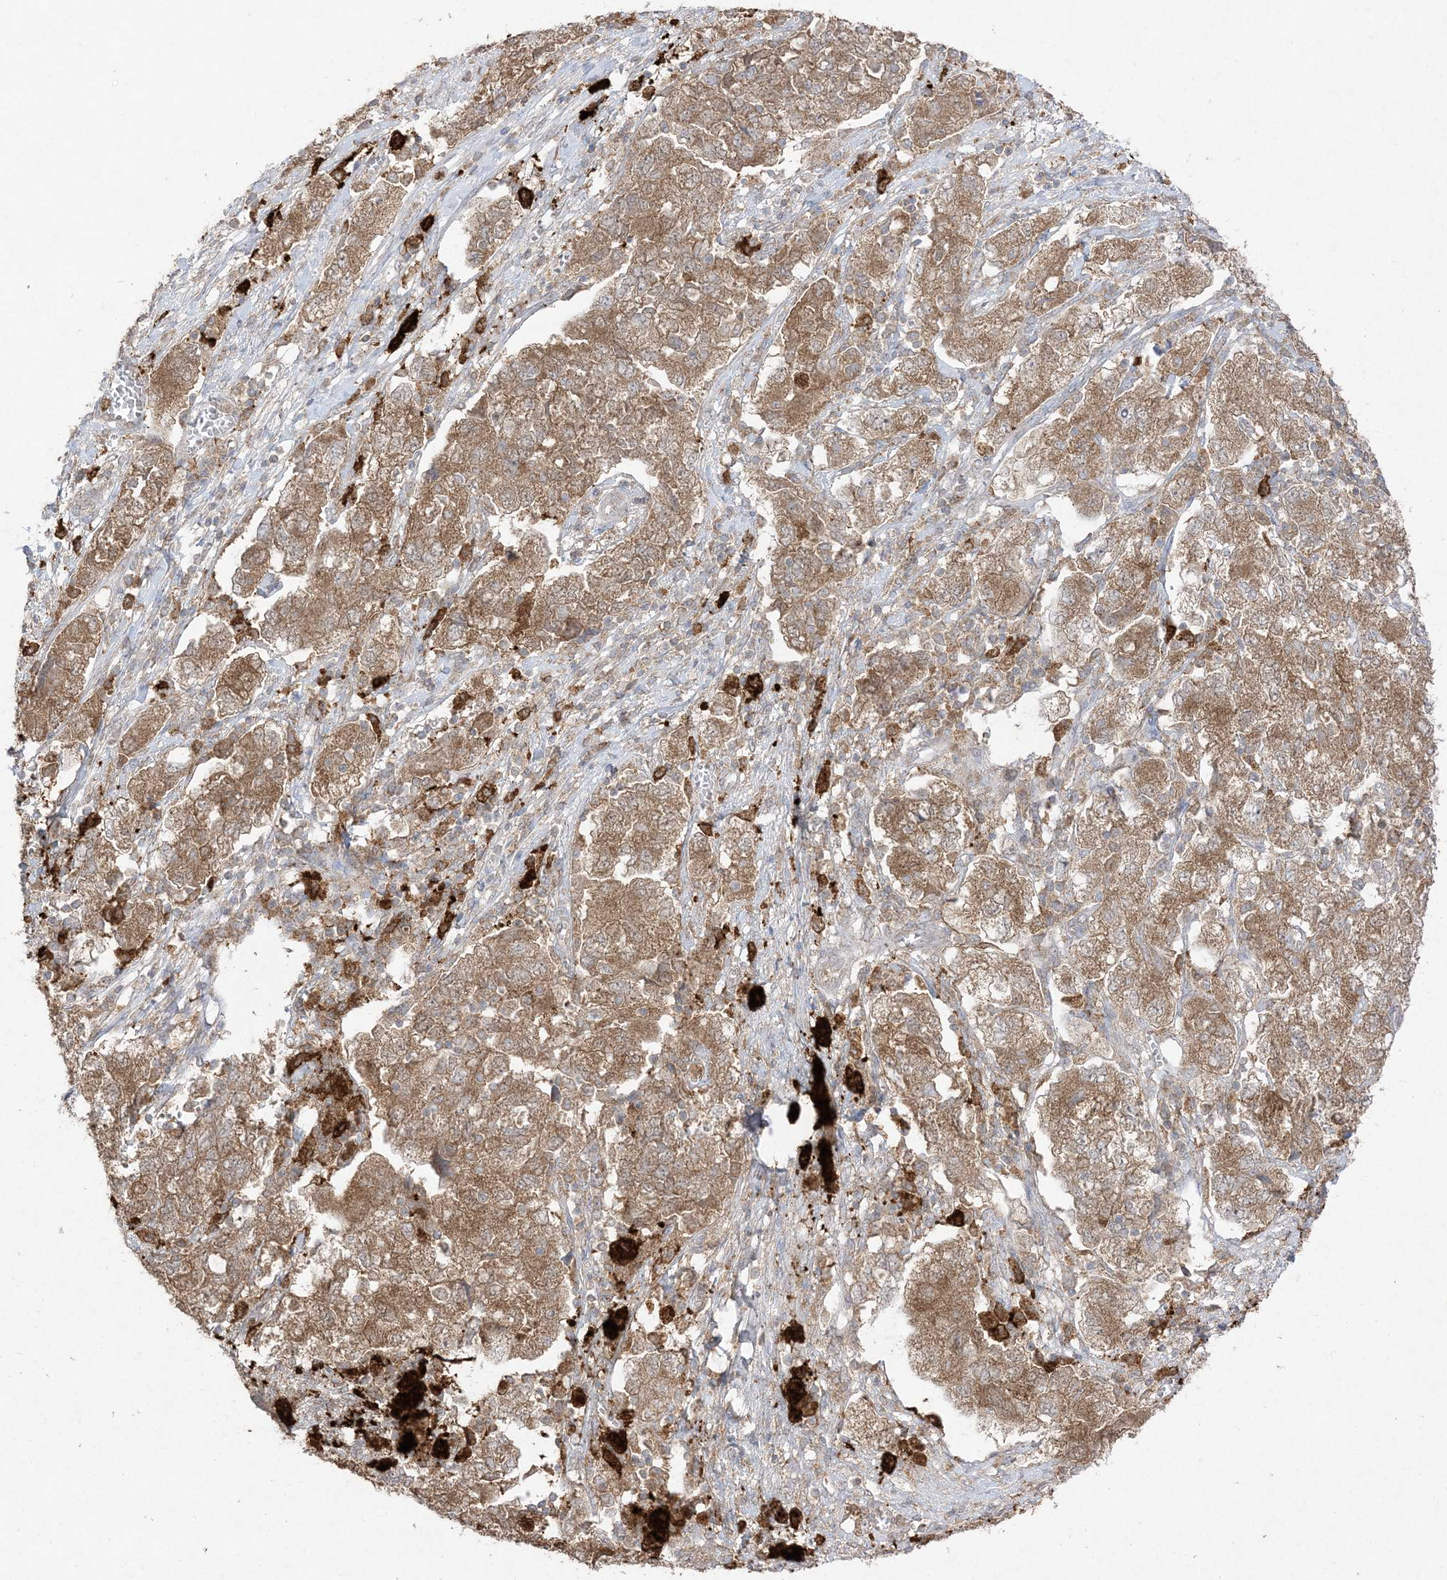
{"staining": {"intensity": "moderate", "quantity": ">75%", "location": "cytoplasmic/membranous"}, "tissue": "ovarian cancer", "cell_type": "Tumor cells", "image_type": "cancer", "snomed": [{"axis": "morphology", "description": "Carcinoma, NOS"}, {"axis": "morphology", "description": "Cystadenocarcinoma, serous, NOS"}, {"axis": "topography", "description": "Ovary"}], "caption": "The micrograph shows staining of serous cystadenocarcinoma (ovarian), revealing moderate cytoplasmic/membranous protein staining (brown color) within tumor cells. Immunohistochemistry (ihc) stains the protein of interest in brown and the nuclei are stained blue.", "gene": "UBE2C", "patient": {"sex": "female", "age": 69}}